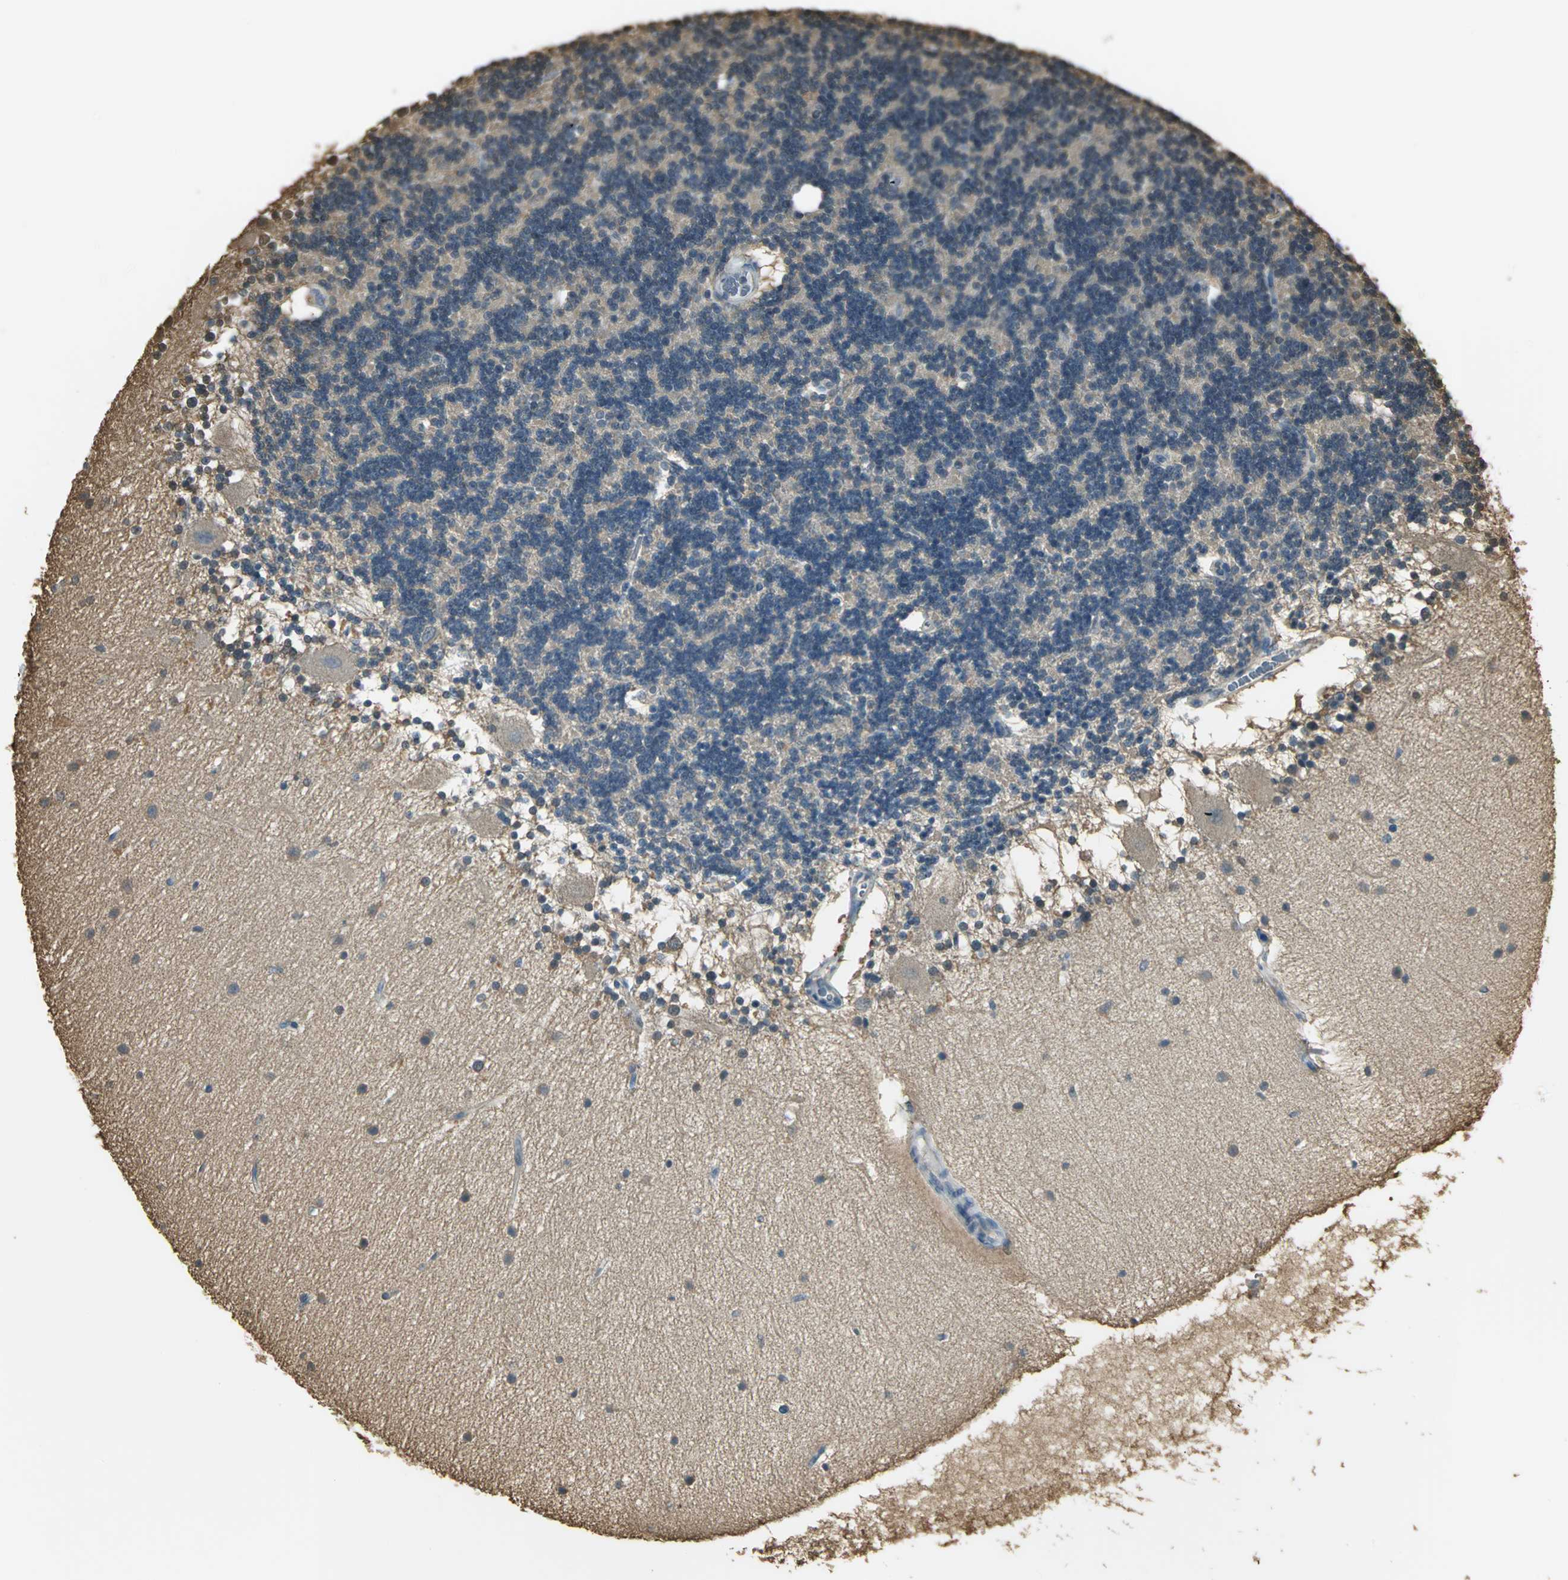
{"staining": {"intensity": "weak", "quantity": ">75%", "location": "cytoplasmic/membranous"}, "tissue": "cerebellum", "cell_type": "Cells in granular layer", "image_type": "normal", "snomed": [{"axis": "morphology", "description": "Normal tissue, NOS"}, {"axis": "topography", "description": "Cerebellum"}], "caption": "Unremarkable cerebellum shows weak cytoplasmic/membranous staining in approximately >75% of cells in granular layer.", "gene": "PARK7", "patient": {"sex": "female", "age": 54}}